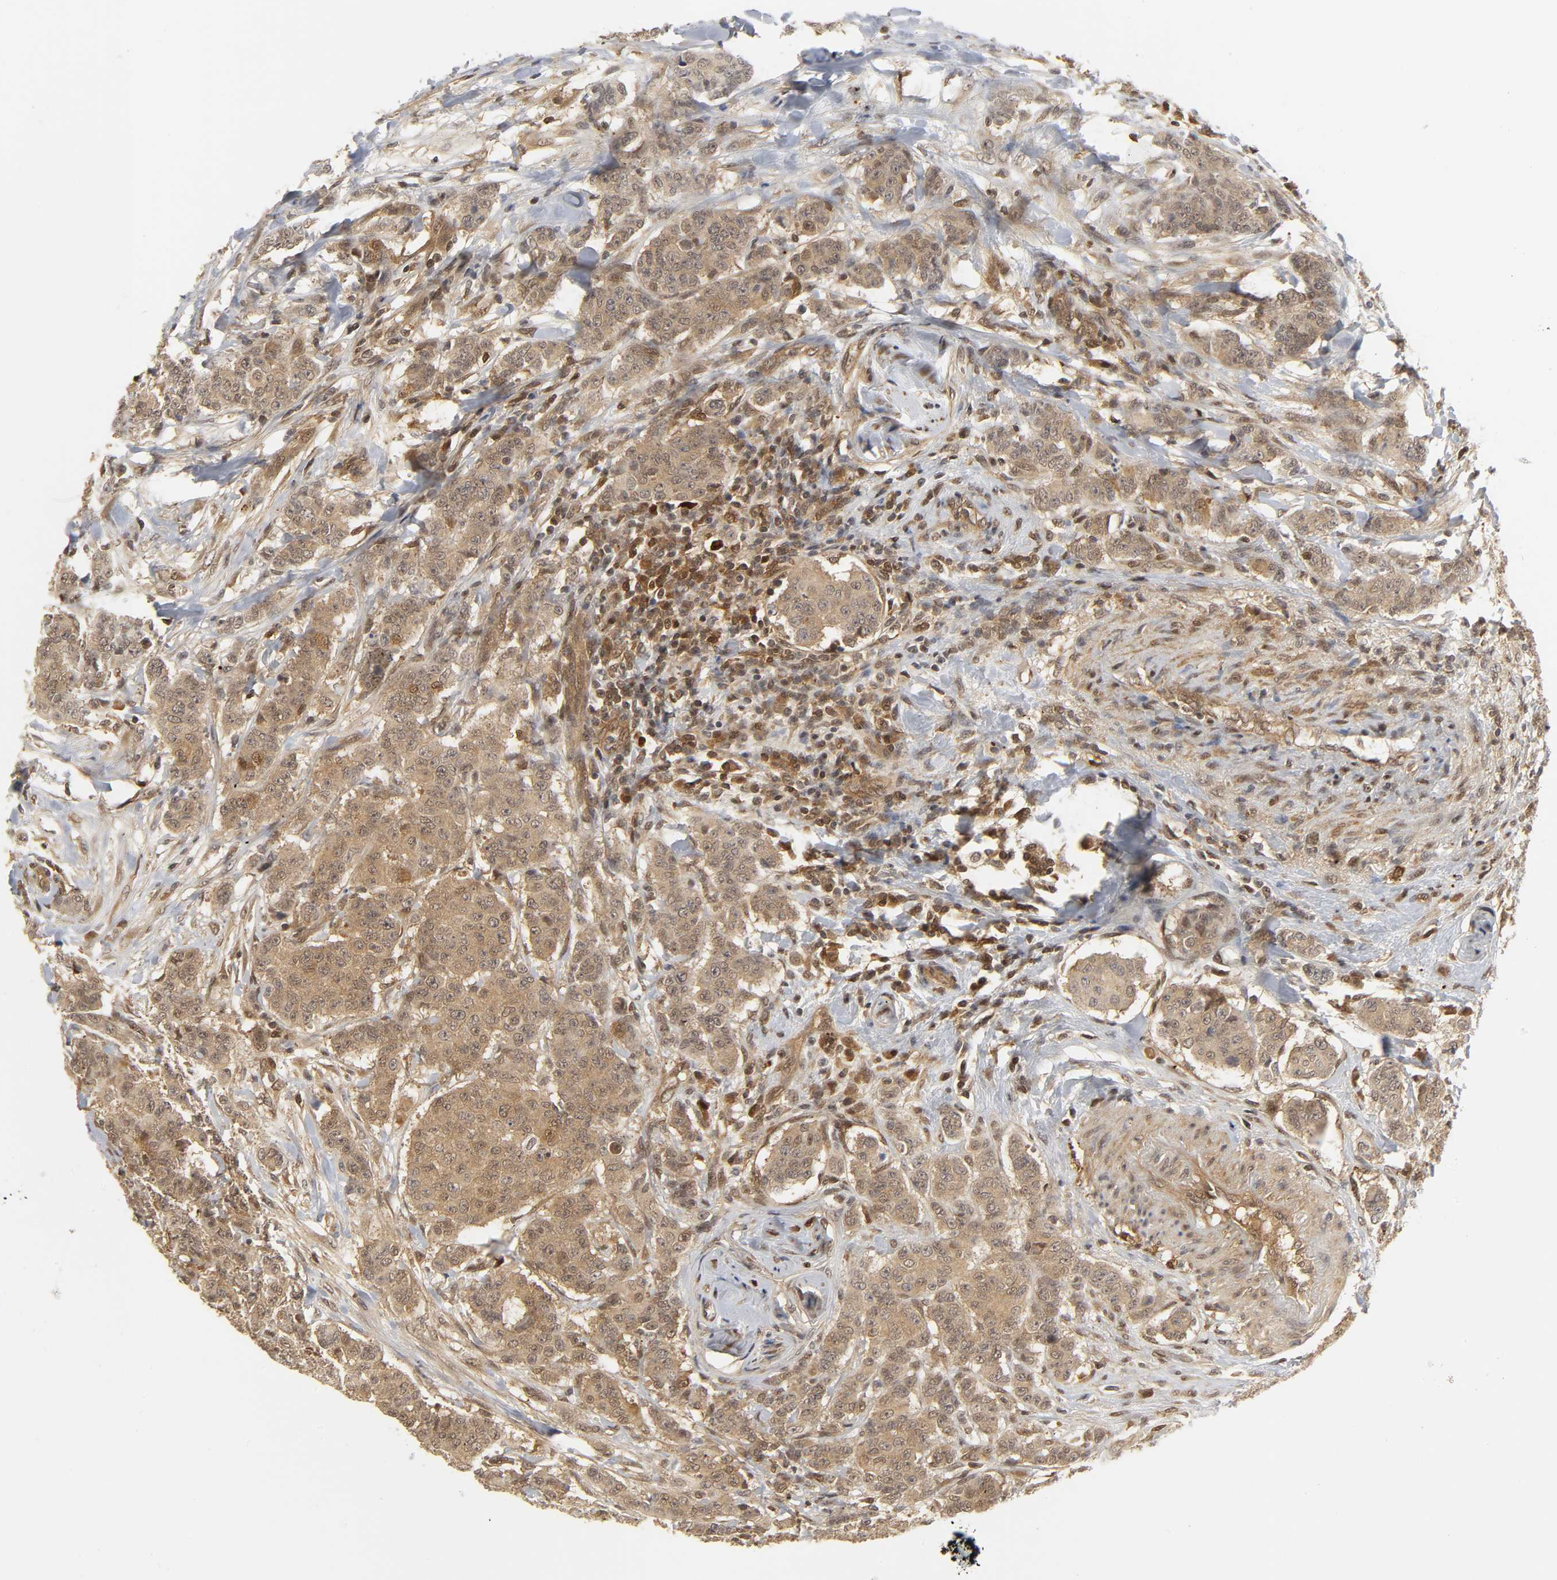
{"staining": {"intensity": "moderate", "quantity": ">75%", "location": "cytoplasmic/membranous"}, "tissue": "breast cancer", "cell_type": "Tumor cells", "image_type": "cancer", "snomed": [{"axis": "morphology", "description": "Duct carcinoma"}, {"axis": "topography", "description": "Breast"}], "caption": "Tumor cells show medium levels of moderate cytoplasmic/membranous staining in about >75% of cells in human infiltrating ductal carcinoma (breast).", "gene": "PARK7", "patient": {"sex": "female", "age": 40}}